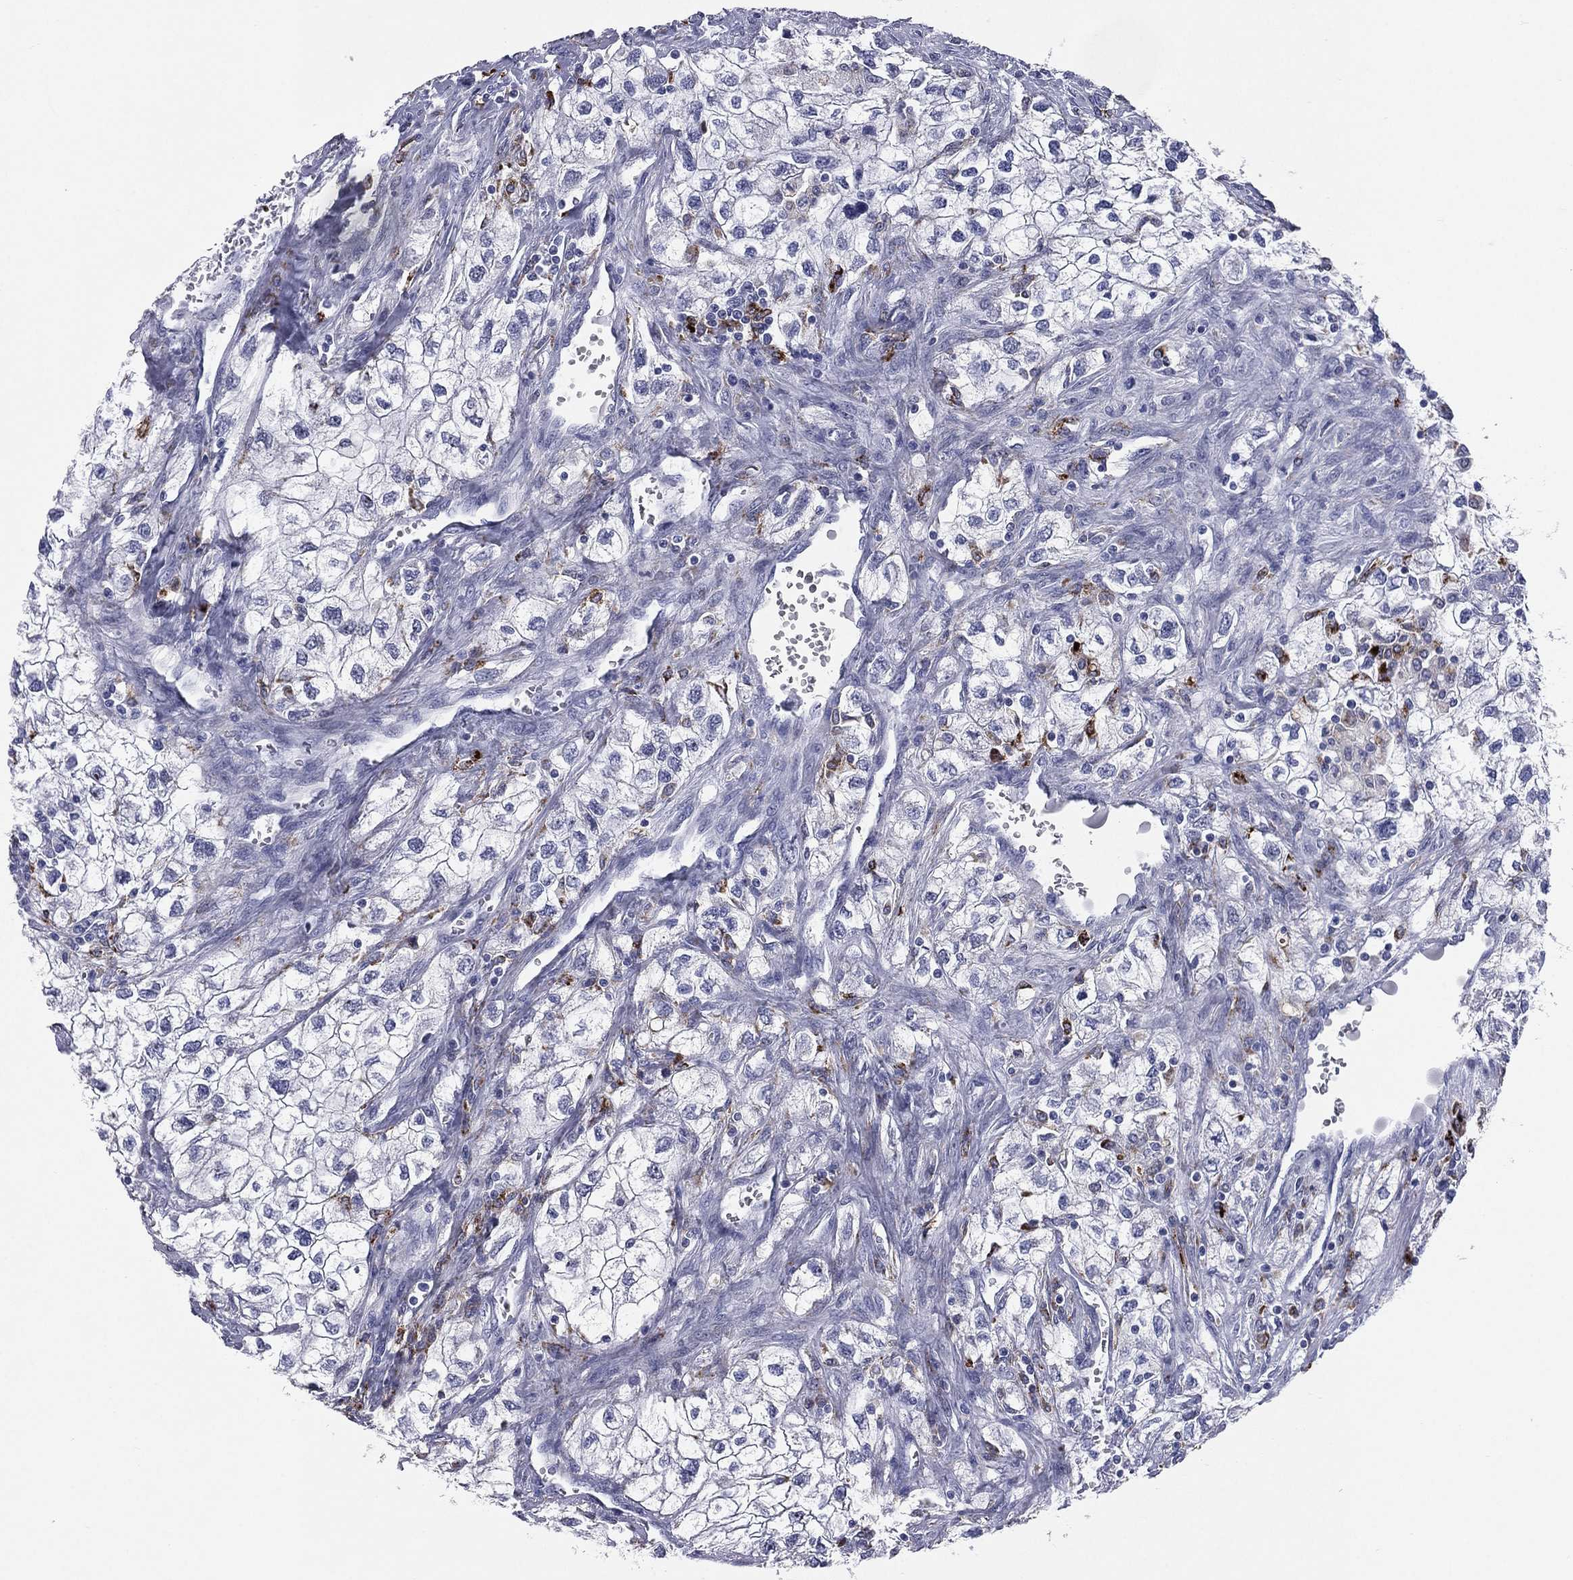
{"staining": {"intensity": "negative", "quantity": "none", "location": "none"}, "tissue": "renal cancer", "cell_type": "Tumor cells", "image_type": "cancer", "snomed": [{"axis": "morphology", "description": "Adenocarcinoma, NOS"}, {"axis": "topography", "description": "Kidney"}], "caption": "Micrograph shows no significant protein positivity in tumor cells of renal adenocarcinoma.", "gene": "HLA-DOA", "patient": {"sex": "male", "age": 59}}